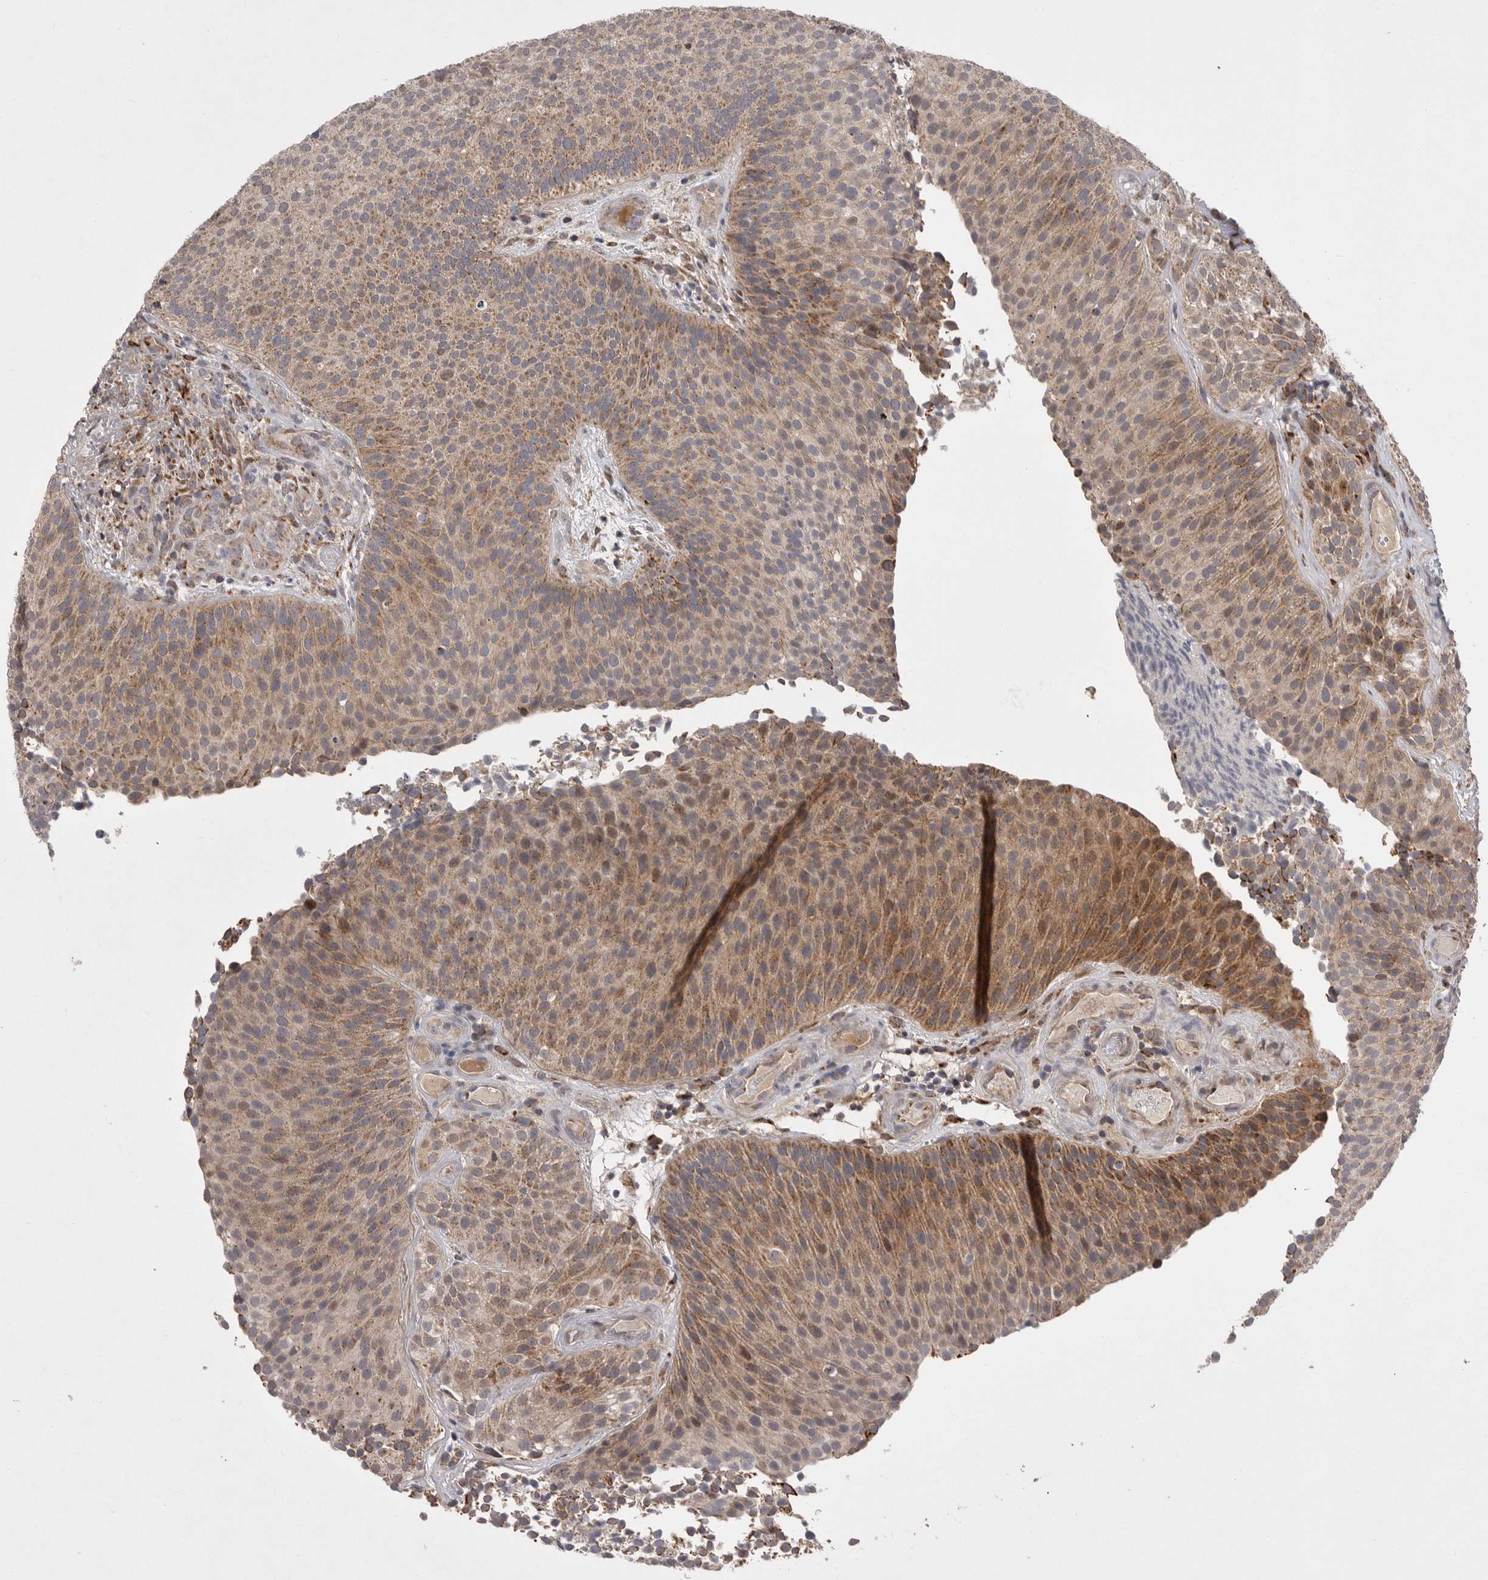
{"staining": {"intensity": "moderate", "quantity": ">75%", "location": "cytoplasmic/membranous"}, "tissue": "urothelial cancer", "cell_type": "Tumor cells", "image_type": "cancer", "snomed": [{"axis": "morphology", "description": "Urothelial carcinoma, Low grade"}, {"axis": "topography", "description": "Urinary bladder"}], "caption": "There is medium levels of moderate cytoplasmic/membranous positivity in tumor cells of urothelial cancer, as demonstrated by immunohistochemical staining (brown color).", "gene": "KYAT3", "patient": {"sex": "male", "age": 86}}